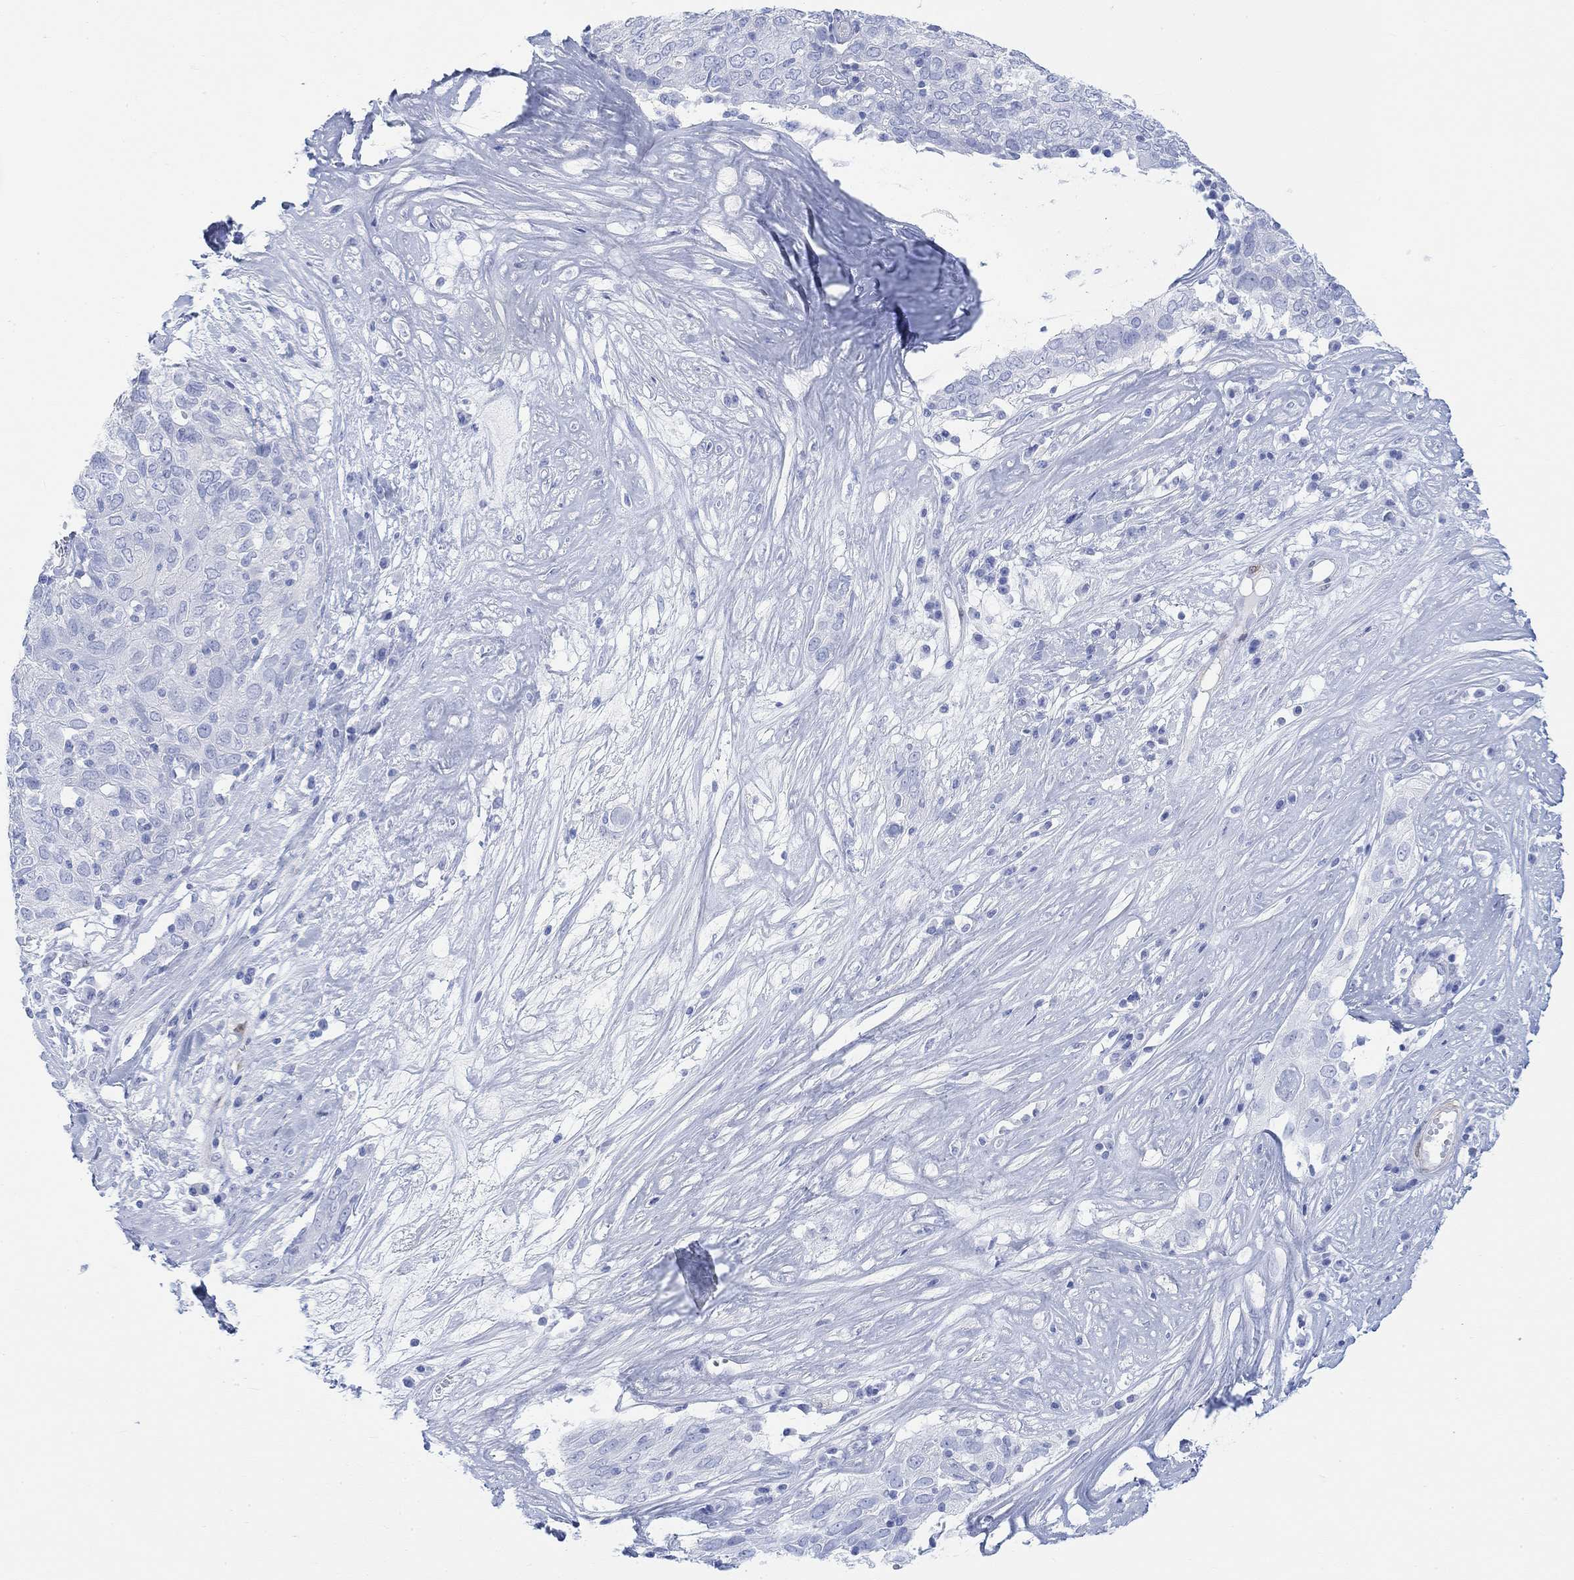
{"staining": {"intensity": "negative", "quantity": "none", "location": "none"}, "tissue": "ovarian cancer", "cell_type": "Tumor cells", "image_type": "cancer", "snomed": [{"axis": "morphology", "description": "Carcinoma, endometroid"}, {"axis": "topography", "description": "Ovary"}], "caption": "Immunohistochemistry (IHC) of ovarian endometroid carcinoma reveals no staining in tumor cells.", "gene": "TPPP3", "patient": {"sex": "female", "age": 50}}